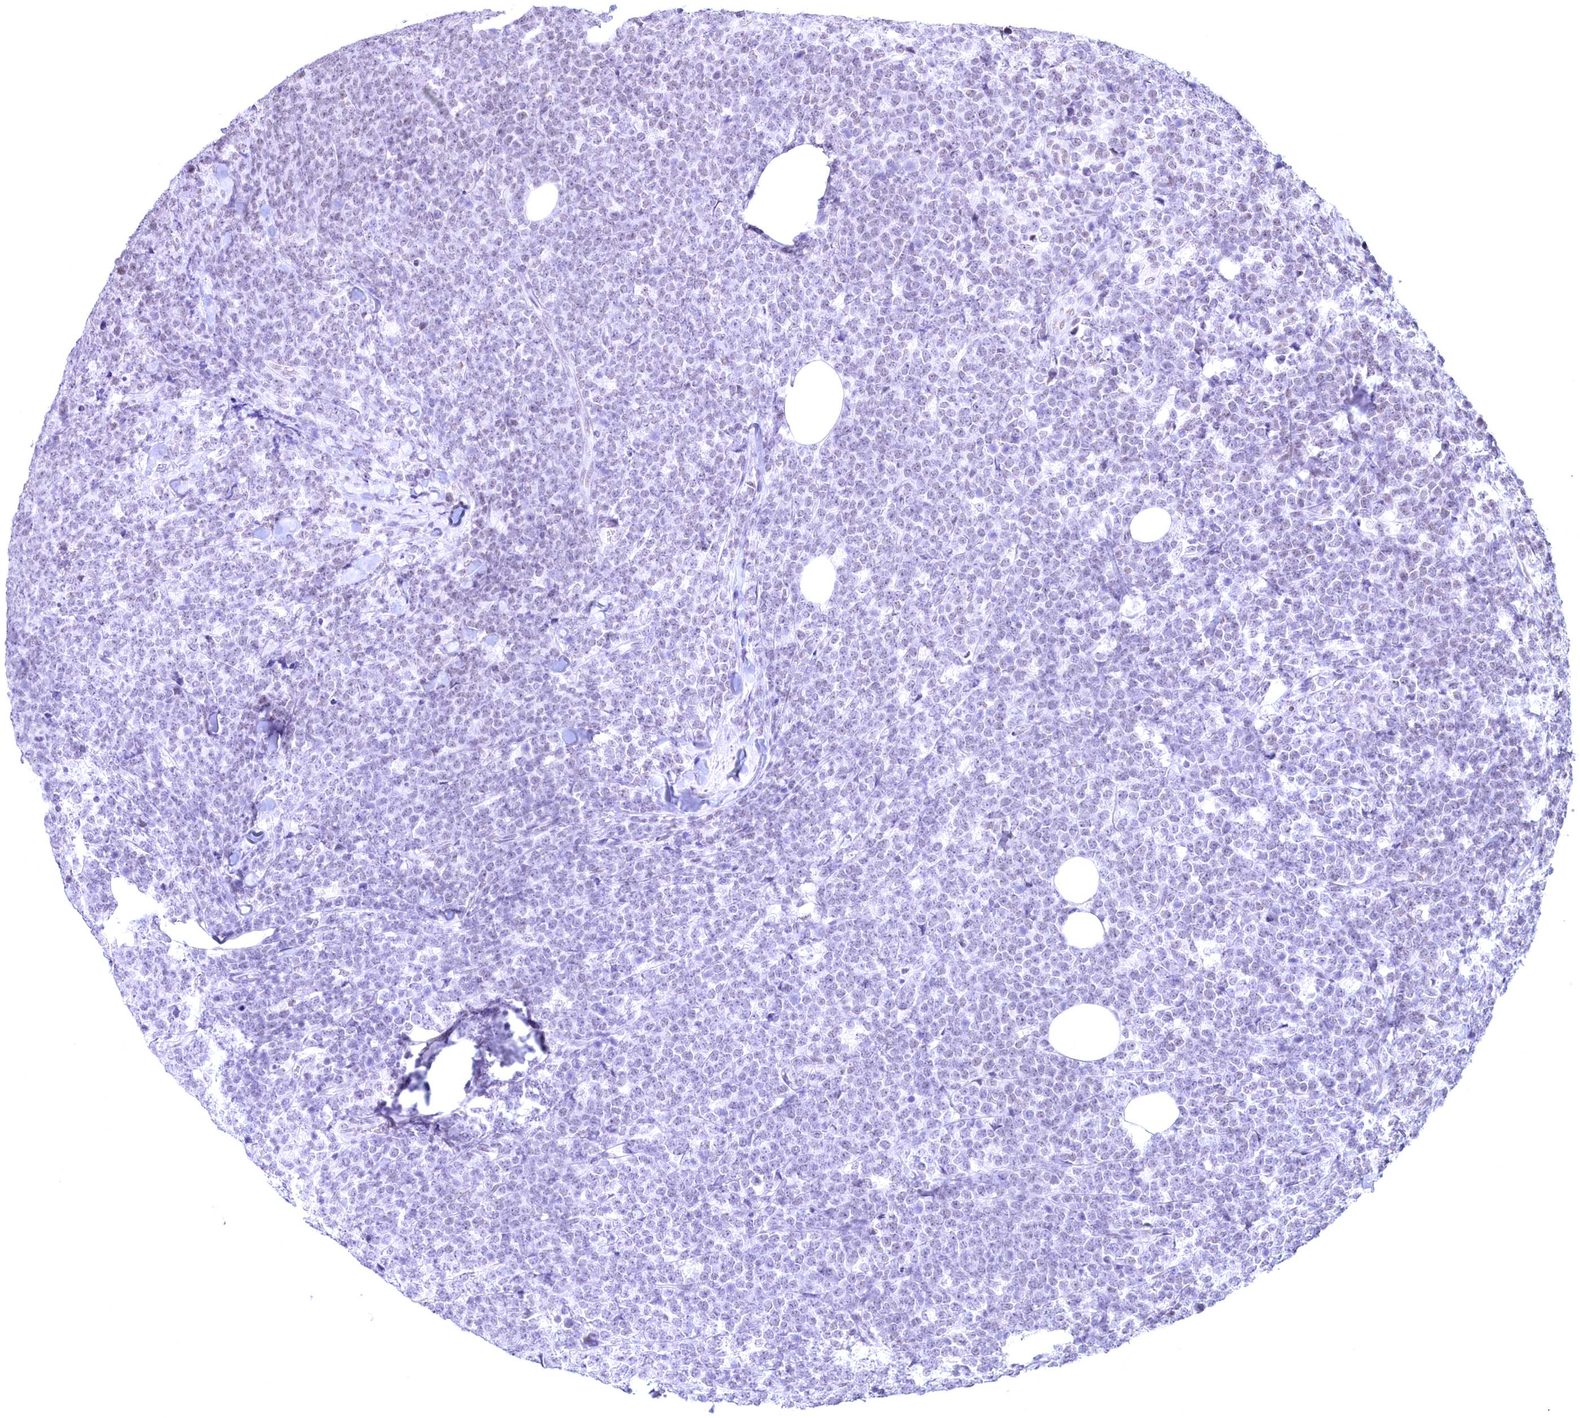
{"staining": {"intensity": "negative", "quantity": "none", "location": "none"}, "tissue": "lymphoma", "cell_type": "Tumor cells", "image_type": "cancer", "snomed": [{"axis": "morphology", "description": "Malignant lymphoma, non-Hodgkin's type, High grade"}, {"axis": "topography", "description": "Small intestine"}], "caption": "High magnification brightfield microscopy of lymphoma stained with DAB (3,3'-diaminobenzidine) (brown) and counterstained with hematoxylin (blue): tumor cells show no significant staining.", "gene": "CDC26", "patient": {"sex": "male", "age": 8}}